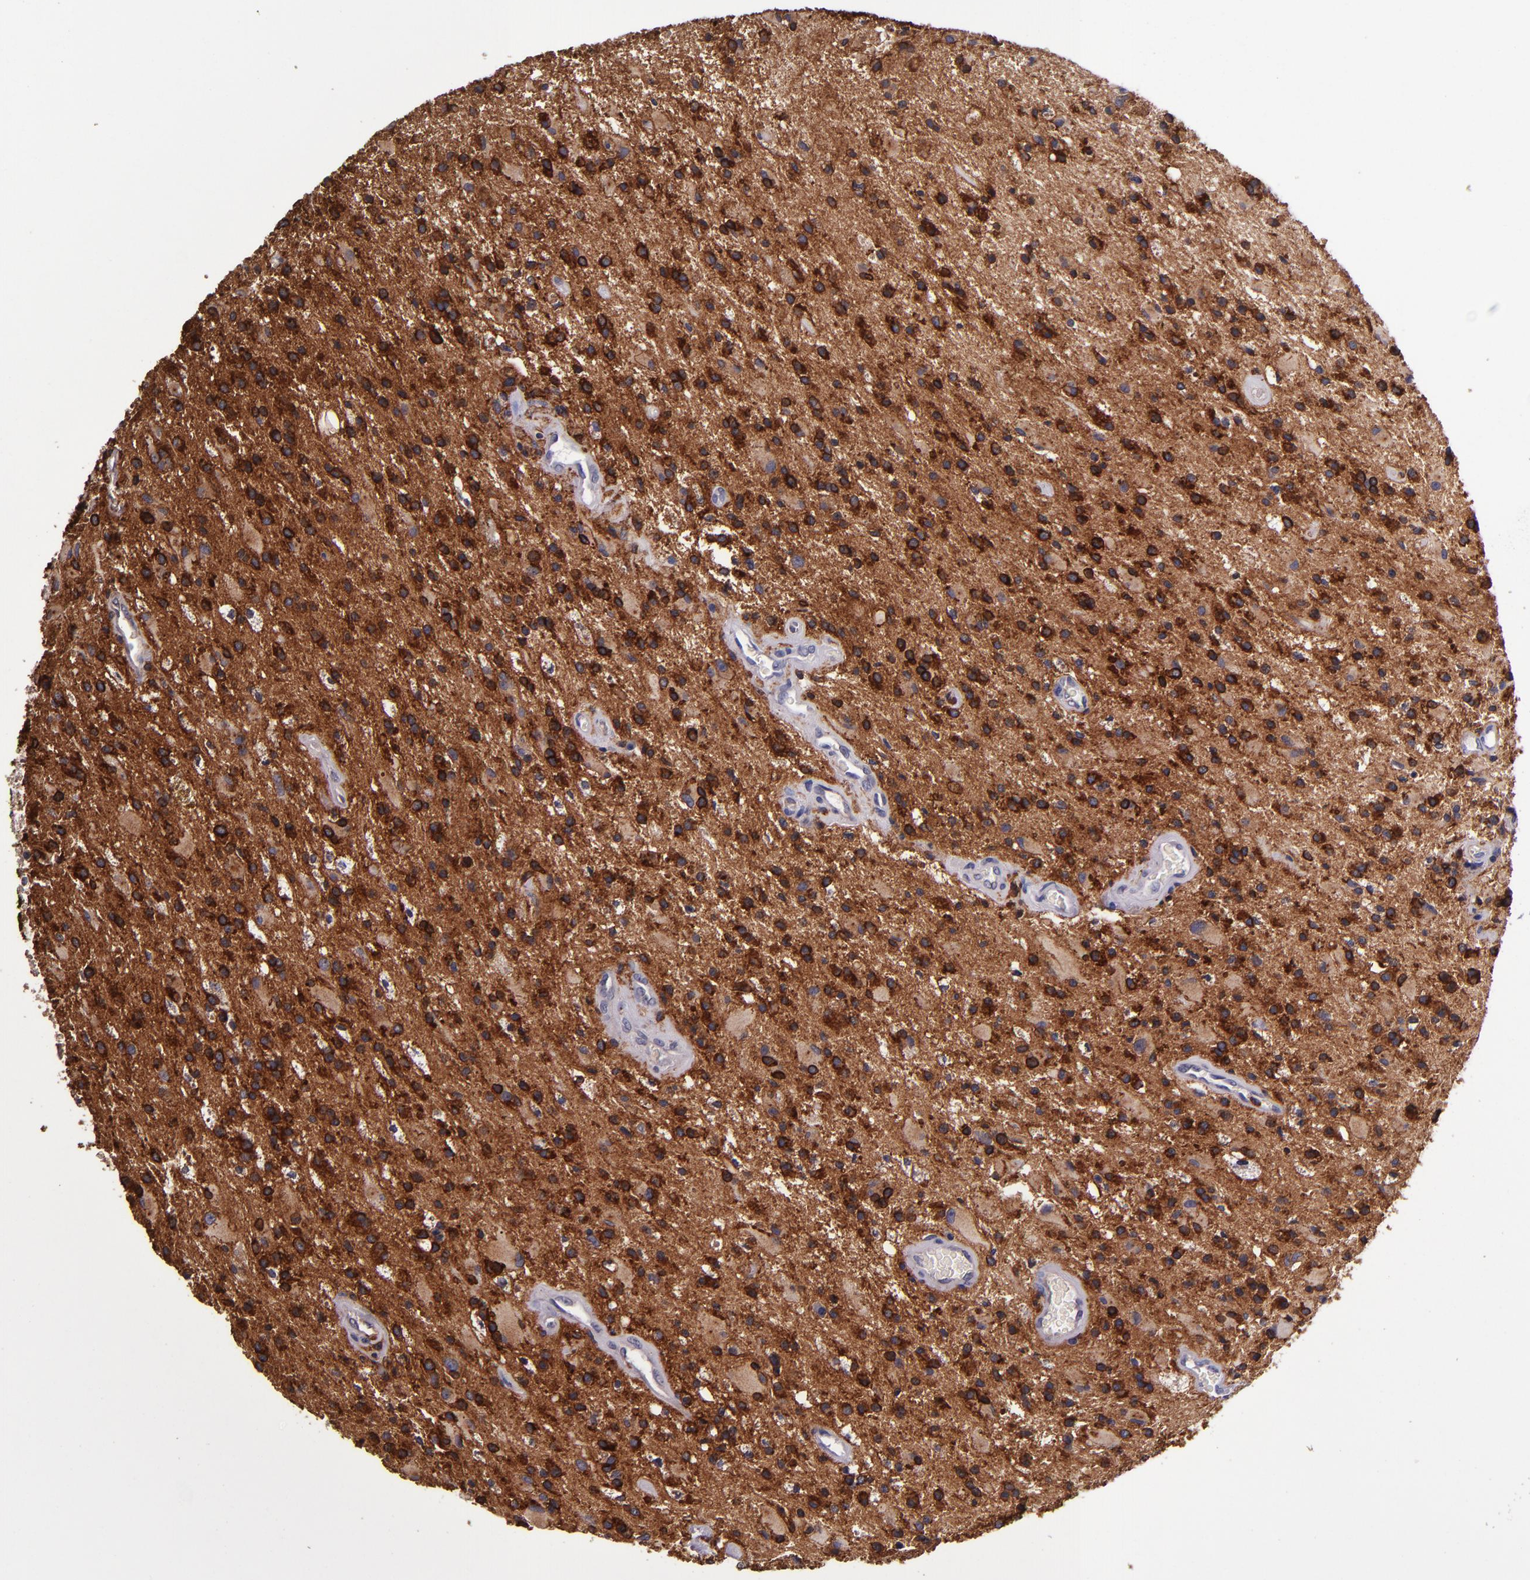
{"staining": {"intensity": "strong", "quantity": ">75%", "location": "cytoplasmic/membranous"}, "tissue": "glioma", "cell_type": "Tumor cells", "image_type": "cancer", "snomed": [{"axis": "morphology", "description": "Glioma, malignant, Low grade"}, {"axis": "topography", "description": "Brain"}], "caption": "A high-resolution image shows immunohistochemistry staining of glioma, which shows strong cytoplasmic/membranous expression in approximately >75% of tumor cells. The staining was performed using DAB to visualize the protein expression in brown, while the nuclei were stained in blue with hematoxylin (Magnification: 20x).", "gene": "SIRPA", "patient": {"sex": "male", "age": 58}}